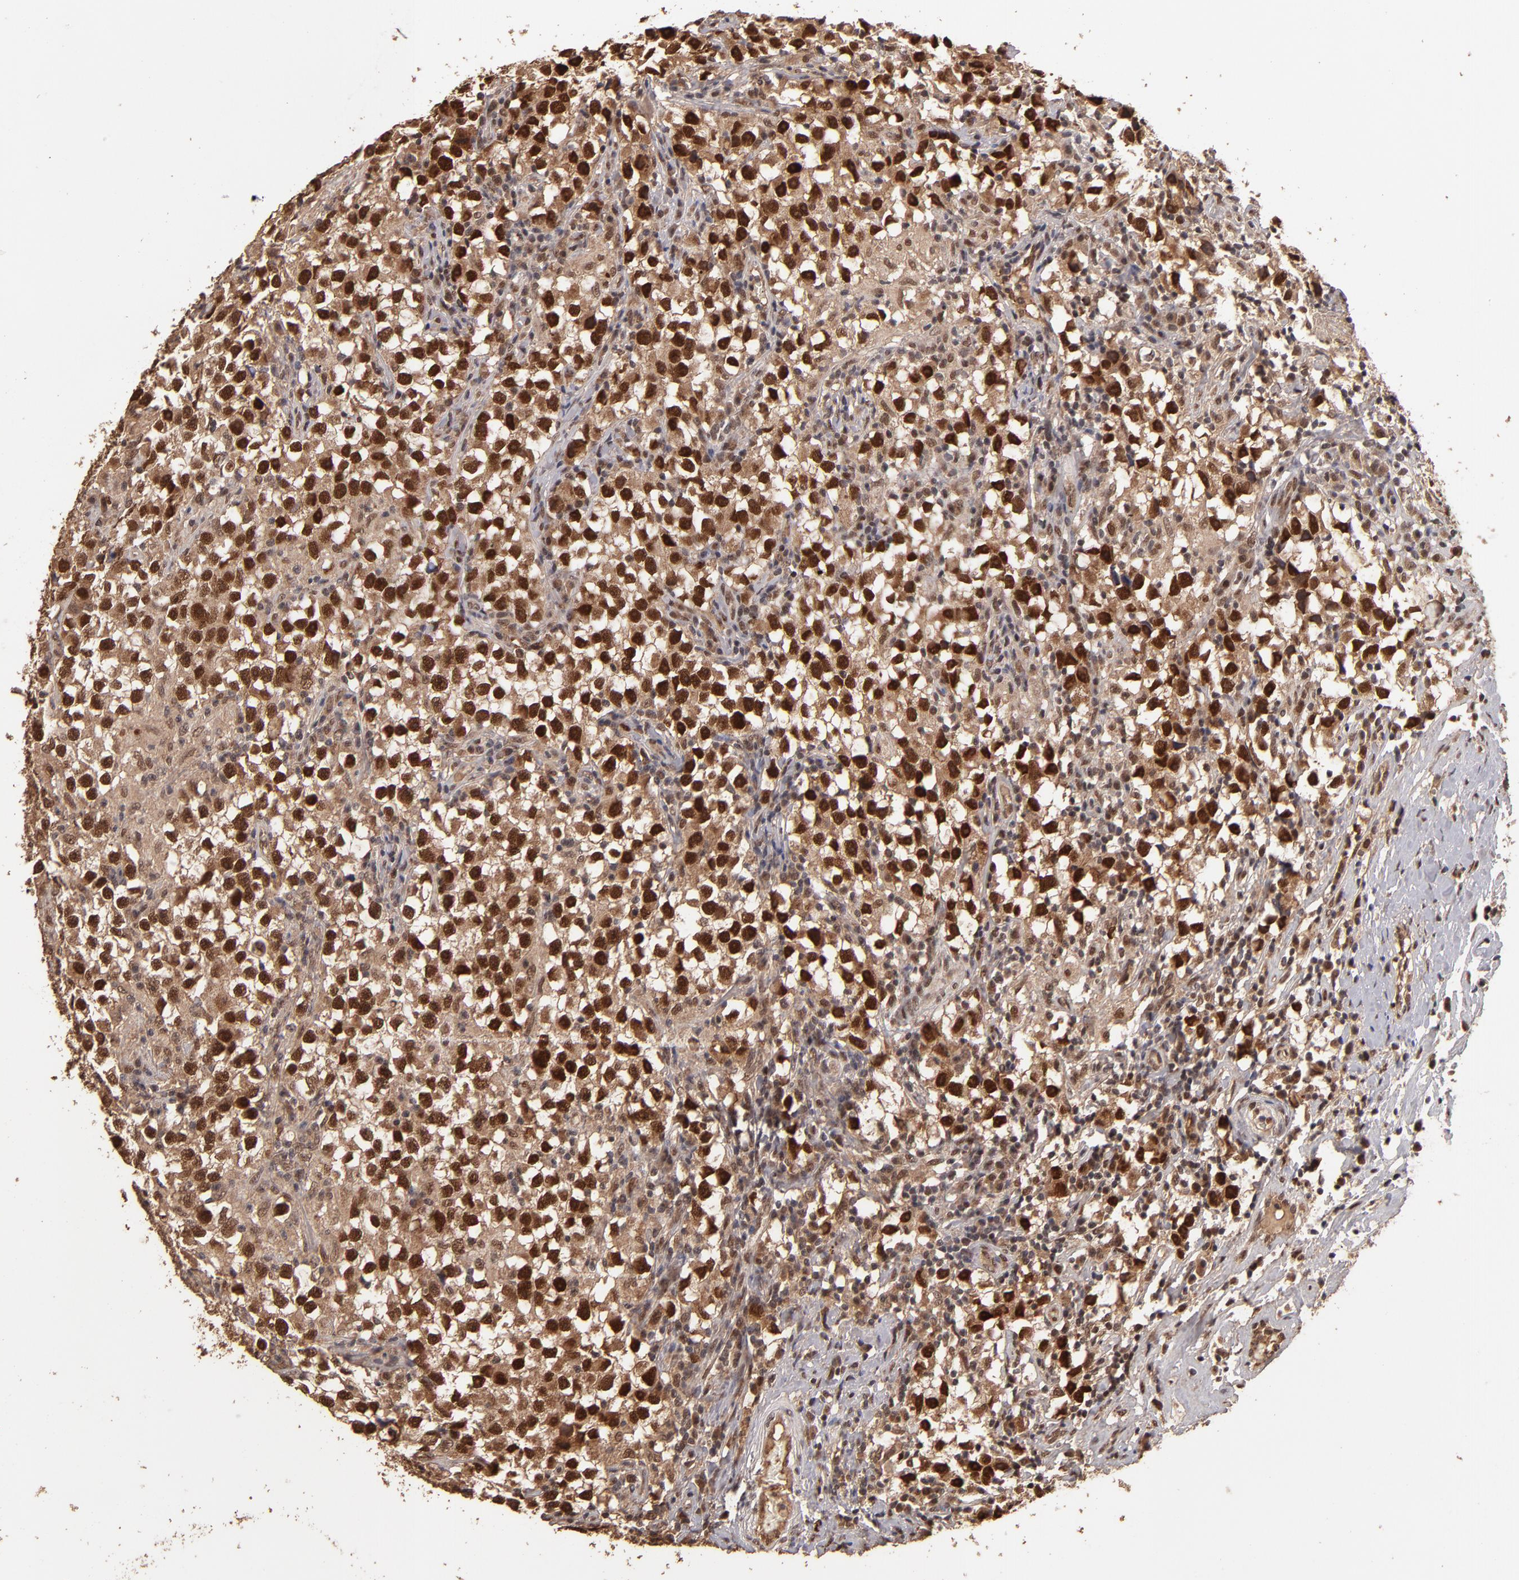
{"staining": {"intensity": "strong", "quantity": ">75%", "location": "cytoplasmic/membranous,nuclear"}, "tissue": "testis cancer", "cell_type": "Tumor cells", "image_type": "cancer", "snomed": [{"axis": "morphology", "description": "Seminoma, NOS"}, {"axis": "topography", "description": "Testis"}], "caption": "Immunohistochemistry histopathology image of seminoma (testis) stained for a protein (brown), which displays high levels of strong cytoplasmic/membranous and nuclear positivity in approximately >75% of tumor cells.", "gene": "EAPP", "patient": {"sex": "male", "age": 33}}